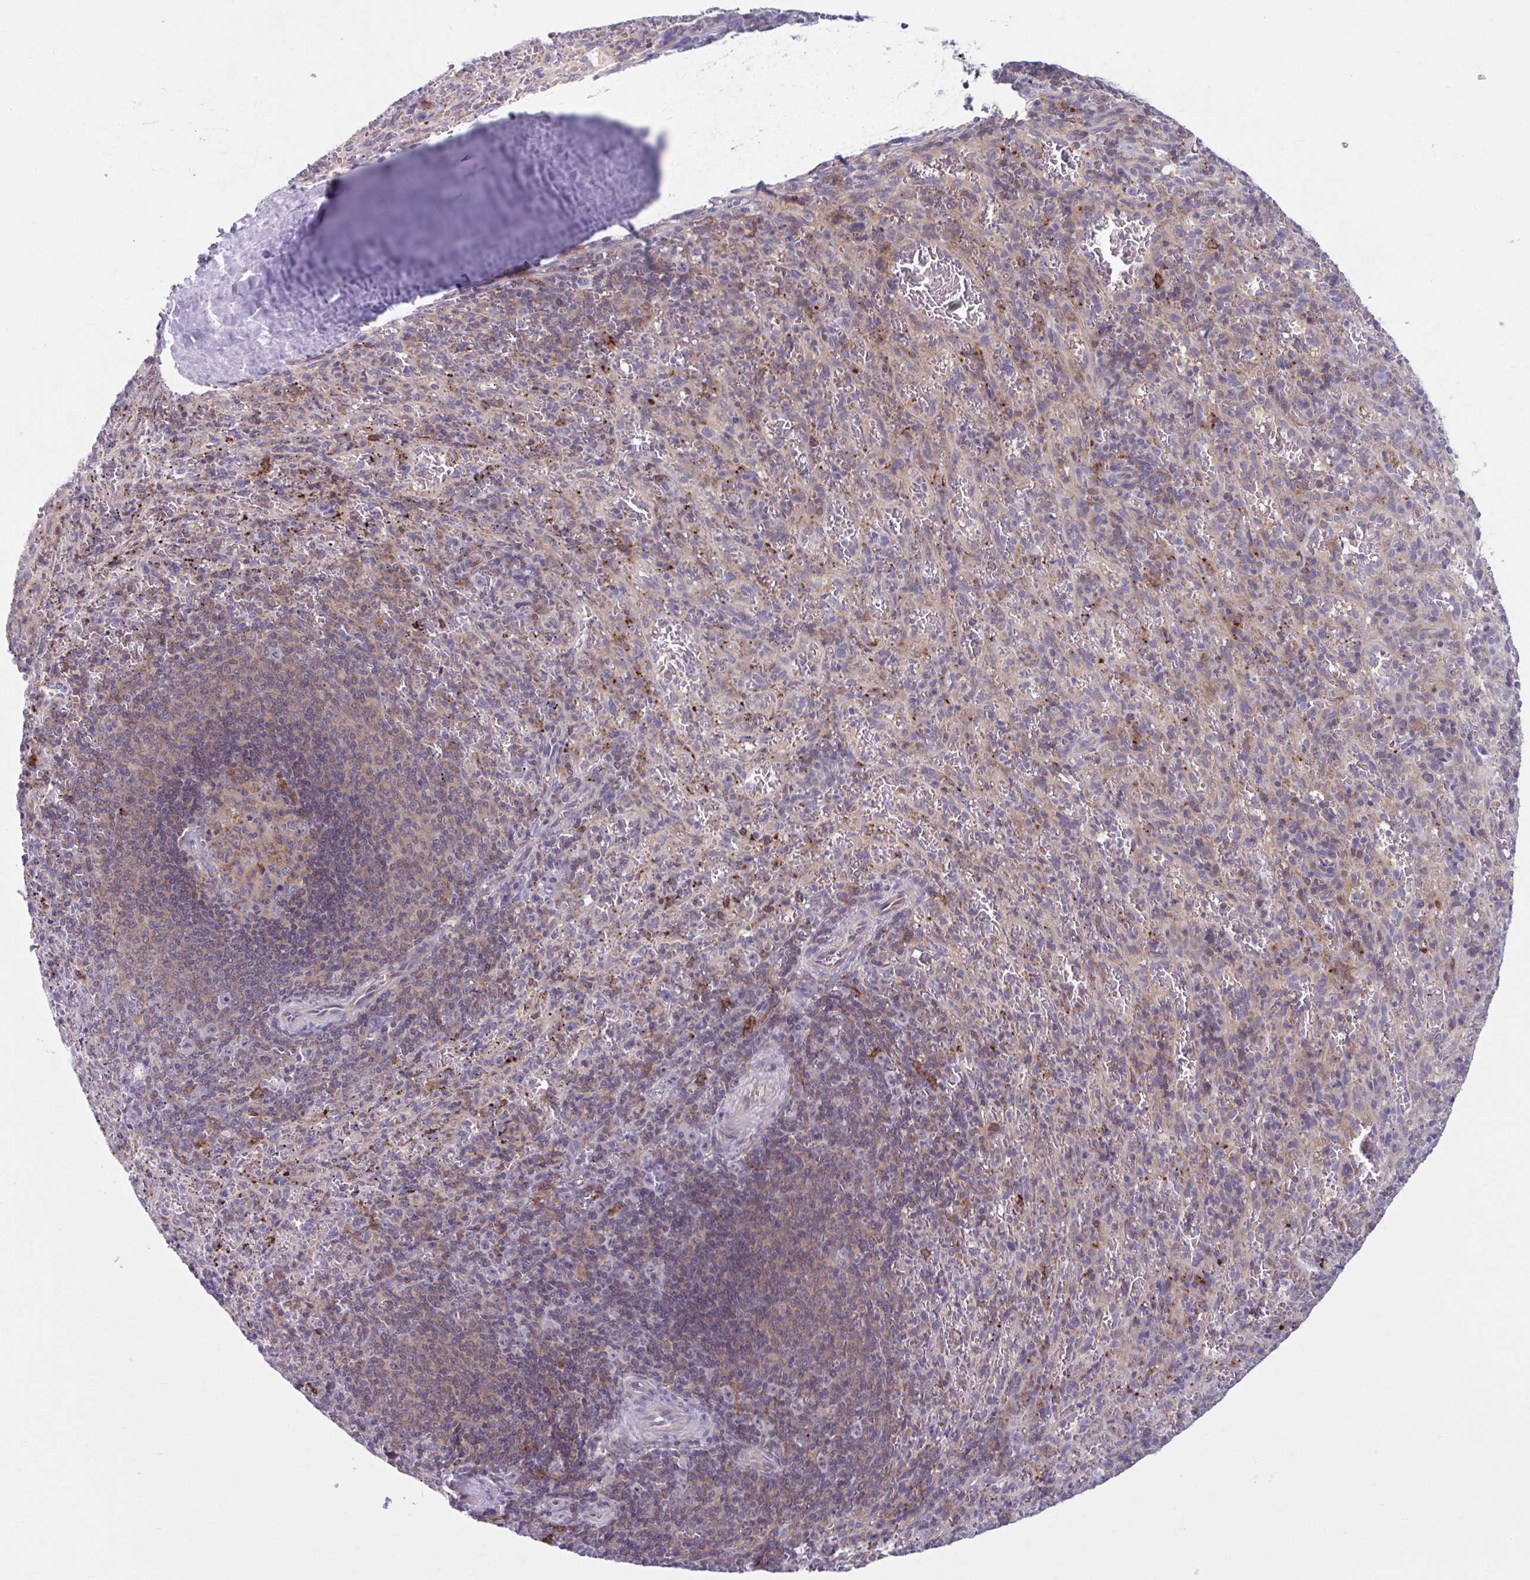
{"staining": {"intensity": "negative", "quantity": "none", "location": "none"}, "tissue": "spleen", "cell_type": "Cells in red pulp", "image_type": "normal", "snomed": [{"axis": "morphology", "description": "Normal tissue, NOS"}, {"axis": "topography", "description": "Spleen"}], "caption": "DAB (3,3'-diaminobenzidine) immunohistochemical staining of normal spleen demonstrates no significant staining in cells in red pulp. (DAB immunohistochemistry (IHC) visualized using brightfield microscopy, high magnification).", "gene": "ADAT3", "patient": {"sex": "male", "age": 57}}